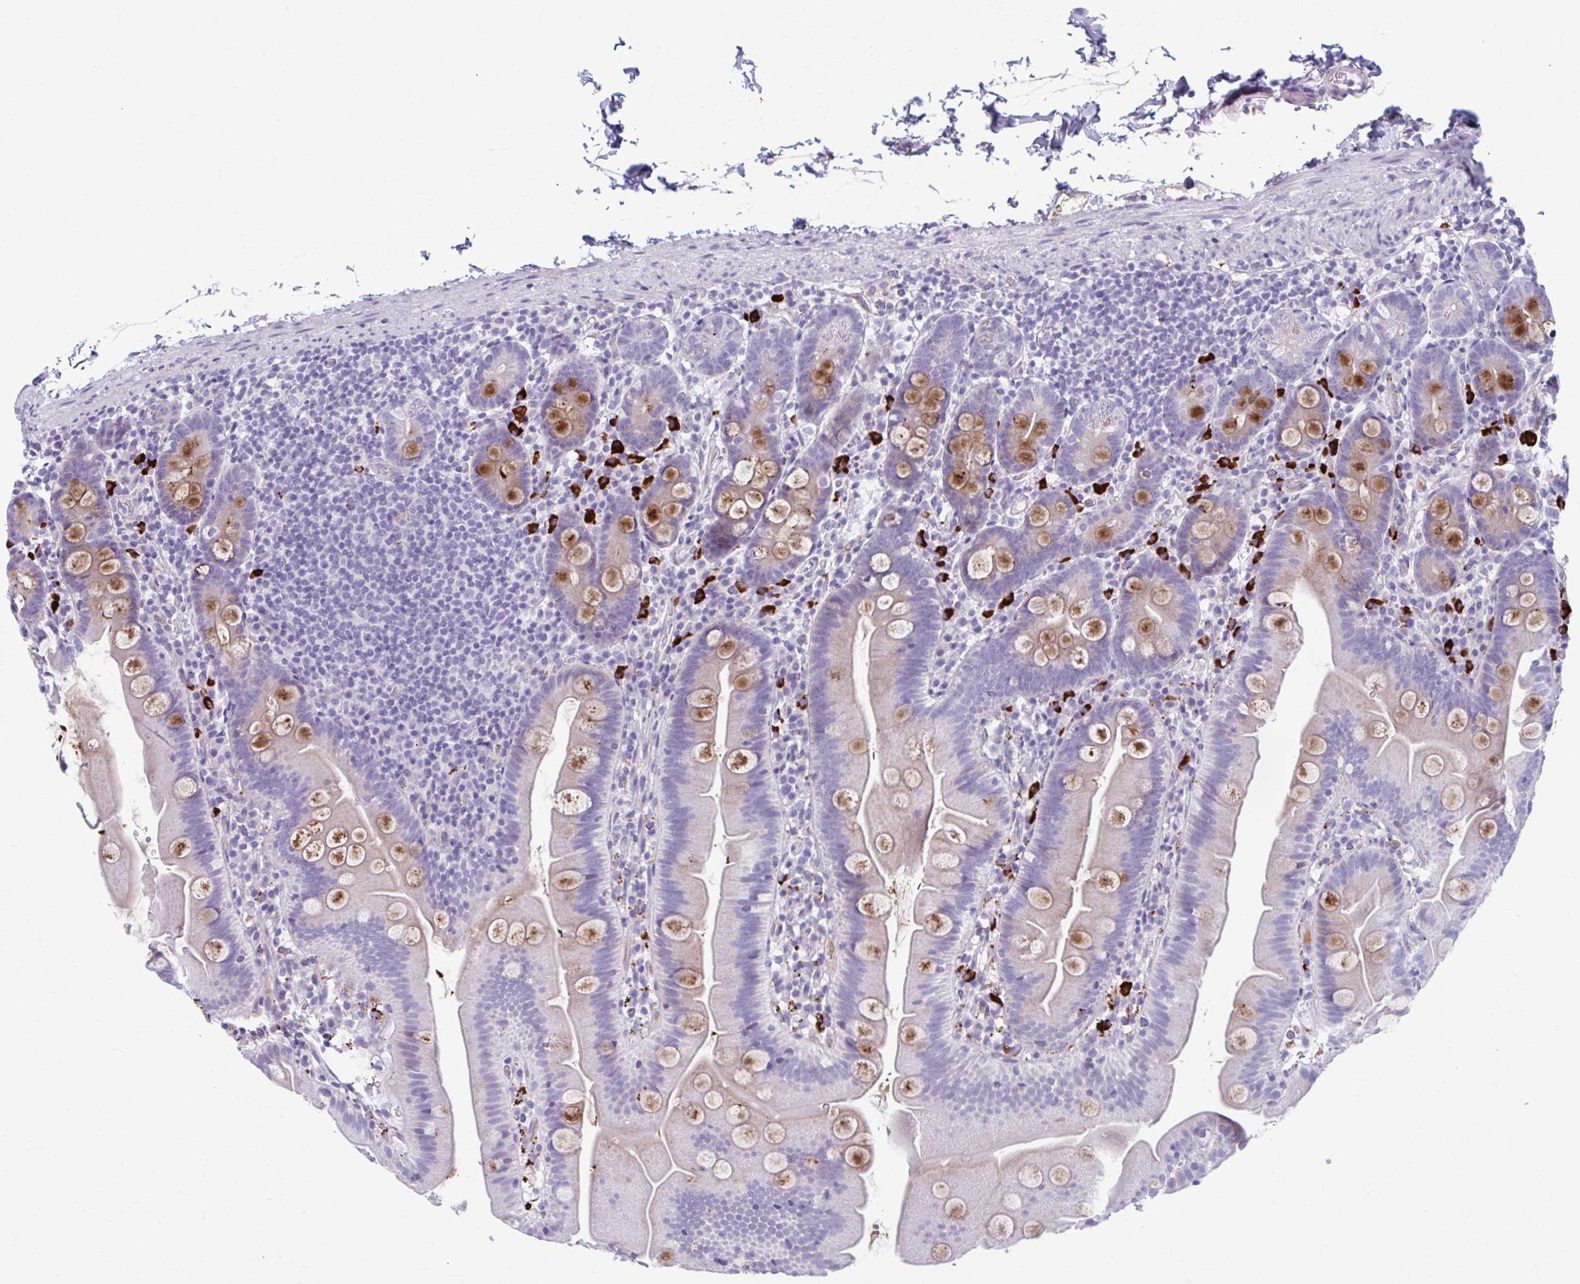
{"staining": {"intensity": "moderate", "quantity": "25%-75%", "location": "cytoplasmic/membranous"}, "tissue": "small intestine", "cell_type": "Glandular cells", "image_type": "normal", "snomed": [{"axis": "morphology", "description": "Normal tissue, NOS"}, {"axis": "topography", "description": "Small intestine"}], "caption": "Approximately 25%-75% of glandular cells in normal human small intestine show moderate cytoplasmic/membranous protein expression as visualized by brown immunohistochemical staining.", "gene": "C12orf71", "patient": {"sex": "female", "age": 68}}